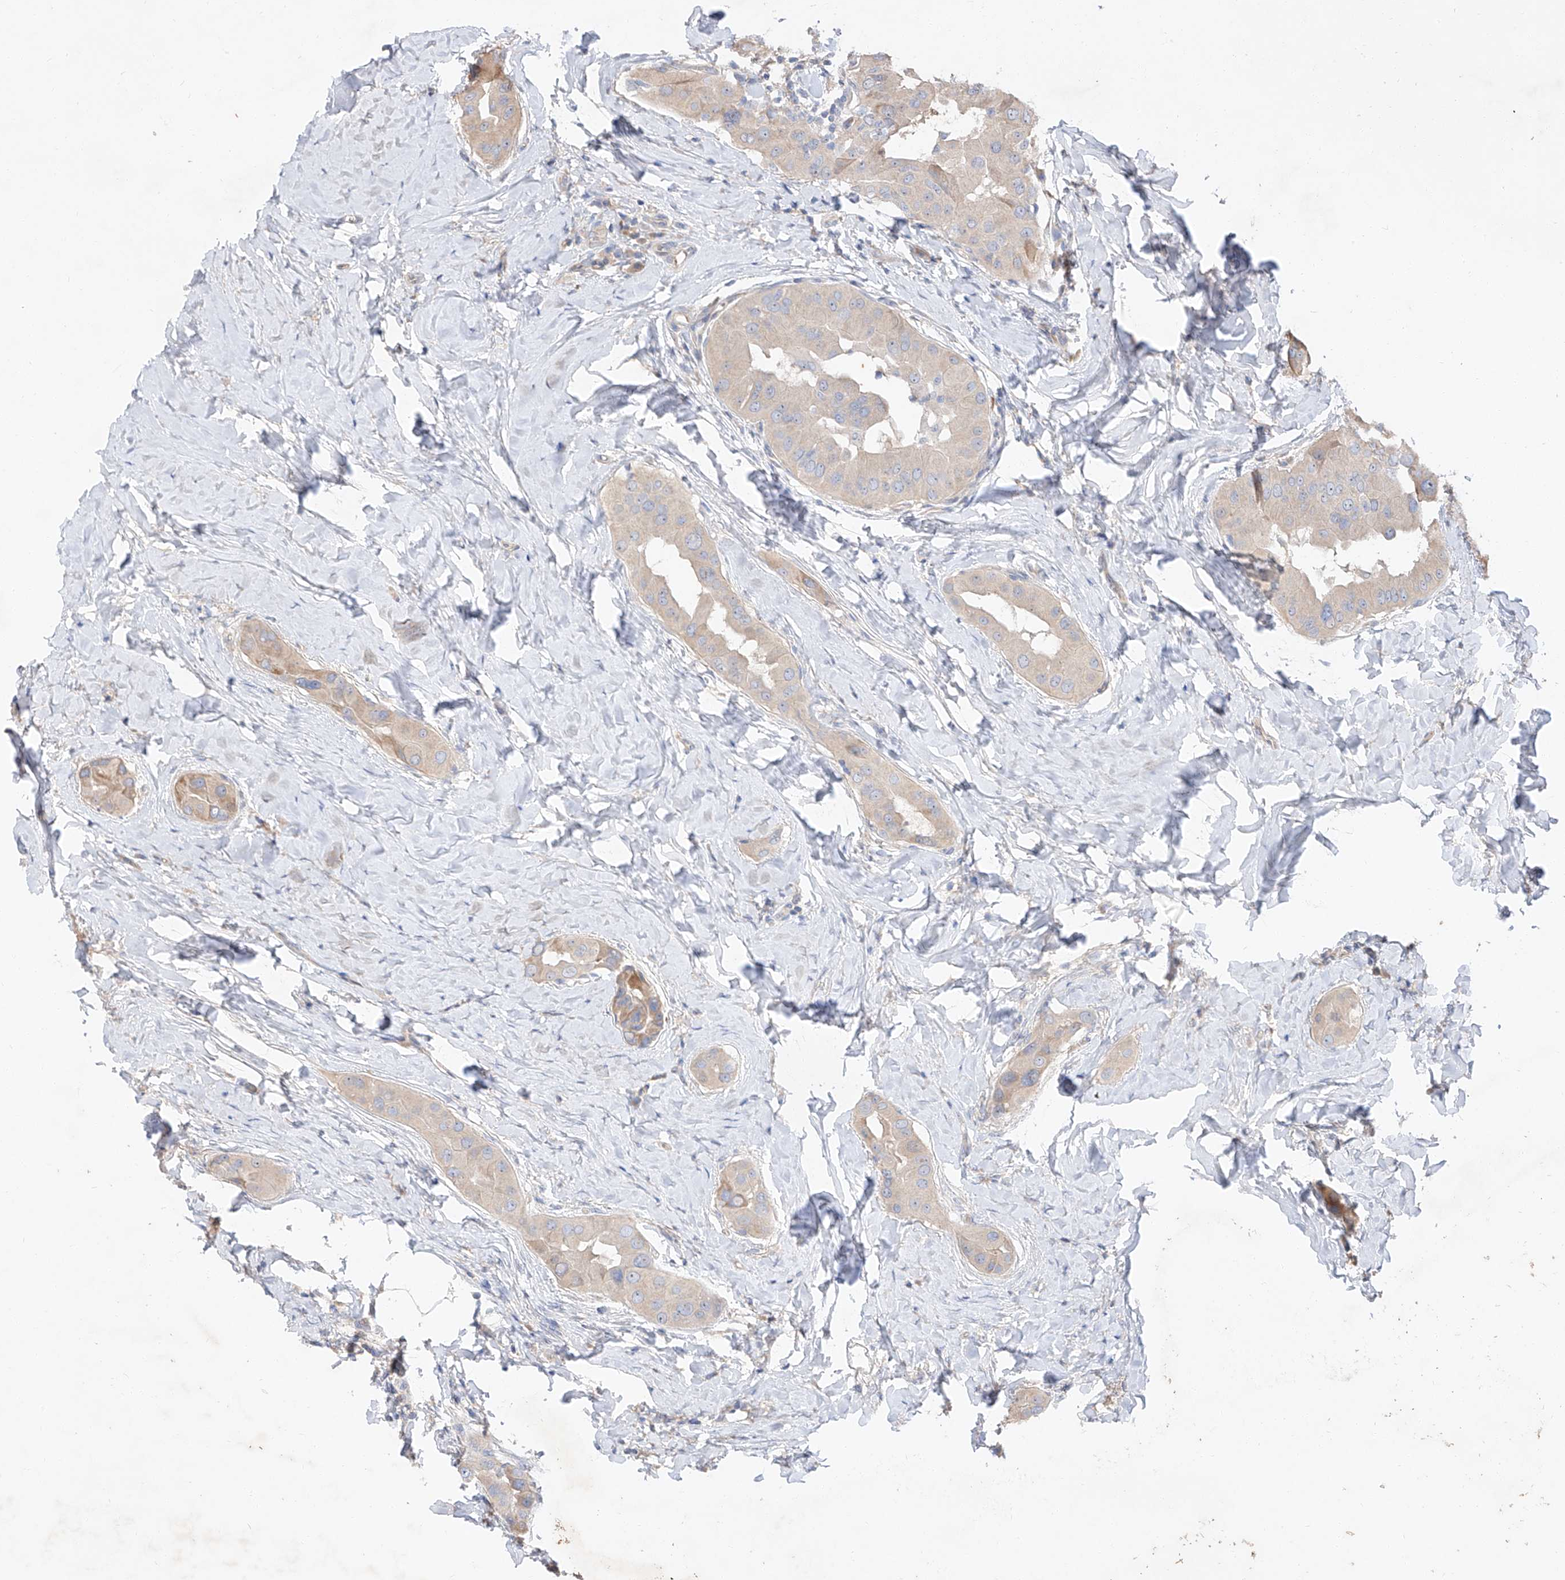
{"staining": {"intensity": "weak", "quantity": "<25%", "location": "cytoplasmic/membranous"}, "tissue": "thyroid cancer", "cell_type": "Tumor cells", "image_type": "cancer", "snomed": [{"axis": "morphology", "description": "Papillary adenocarcinoma, NOS"}, {"axis": "topography", "description": "Thyroid gland"}], "caption": "The image displays no significant expression in tumor cells of thyroid cancer.", "gene": "DIRAS3", "patient": {"sex": "male", "age": 33}}